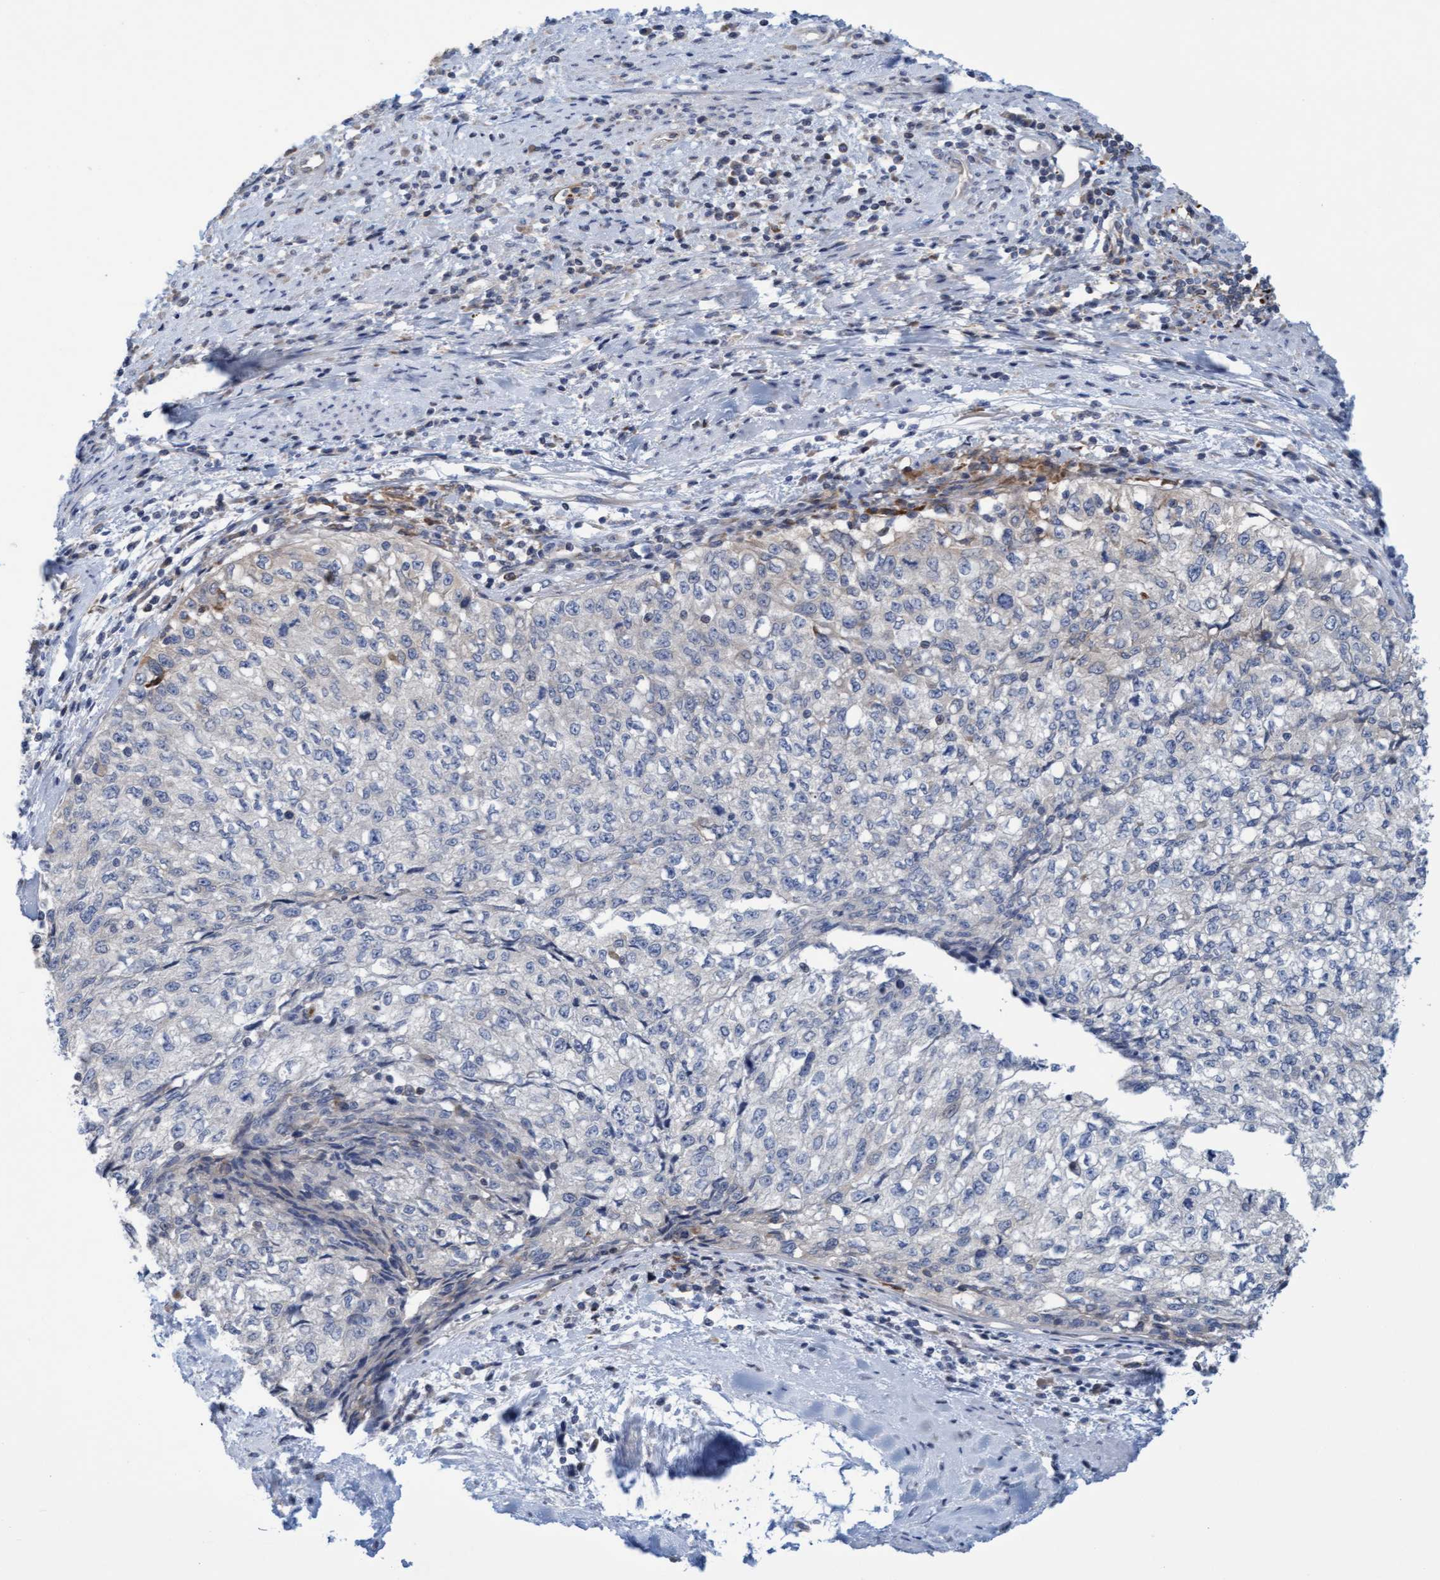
{"staining": {"intensity": "negative", "quantity": "none", "location": "none"}, "tissue": "cervical cancer", "cell_type": "Tumor cells", "image_type": "cancer", "snomed": [{"axis": "morphology", "description": "Squamous cell carcinoma, NOS"}, {"axis": "topography", "description": "Cervix"}], "caption": "Cervical cancer (squamous cell carcinoma) was stained to show a protein in brown. There is no significant positivity in tumor cells.", "gene": "SLC28A3", "patient": {"sex": "female", "age": 57}}